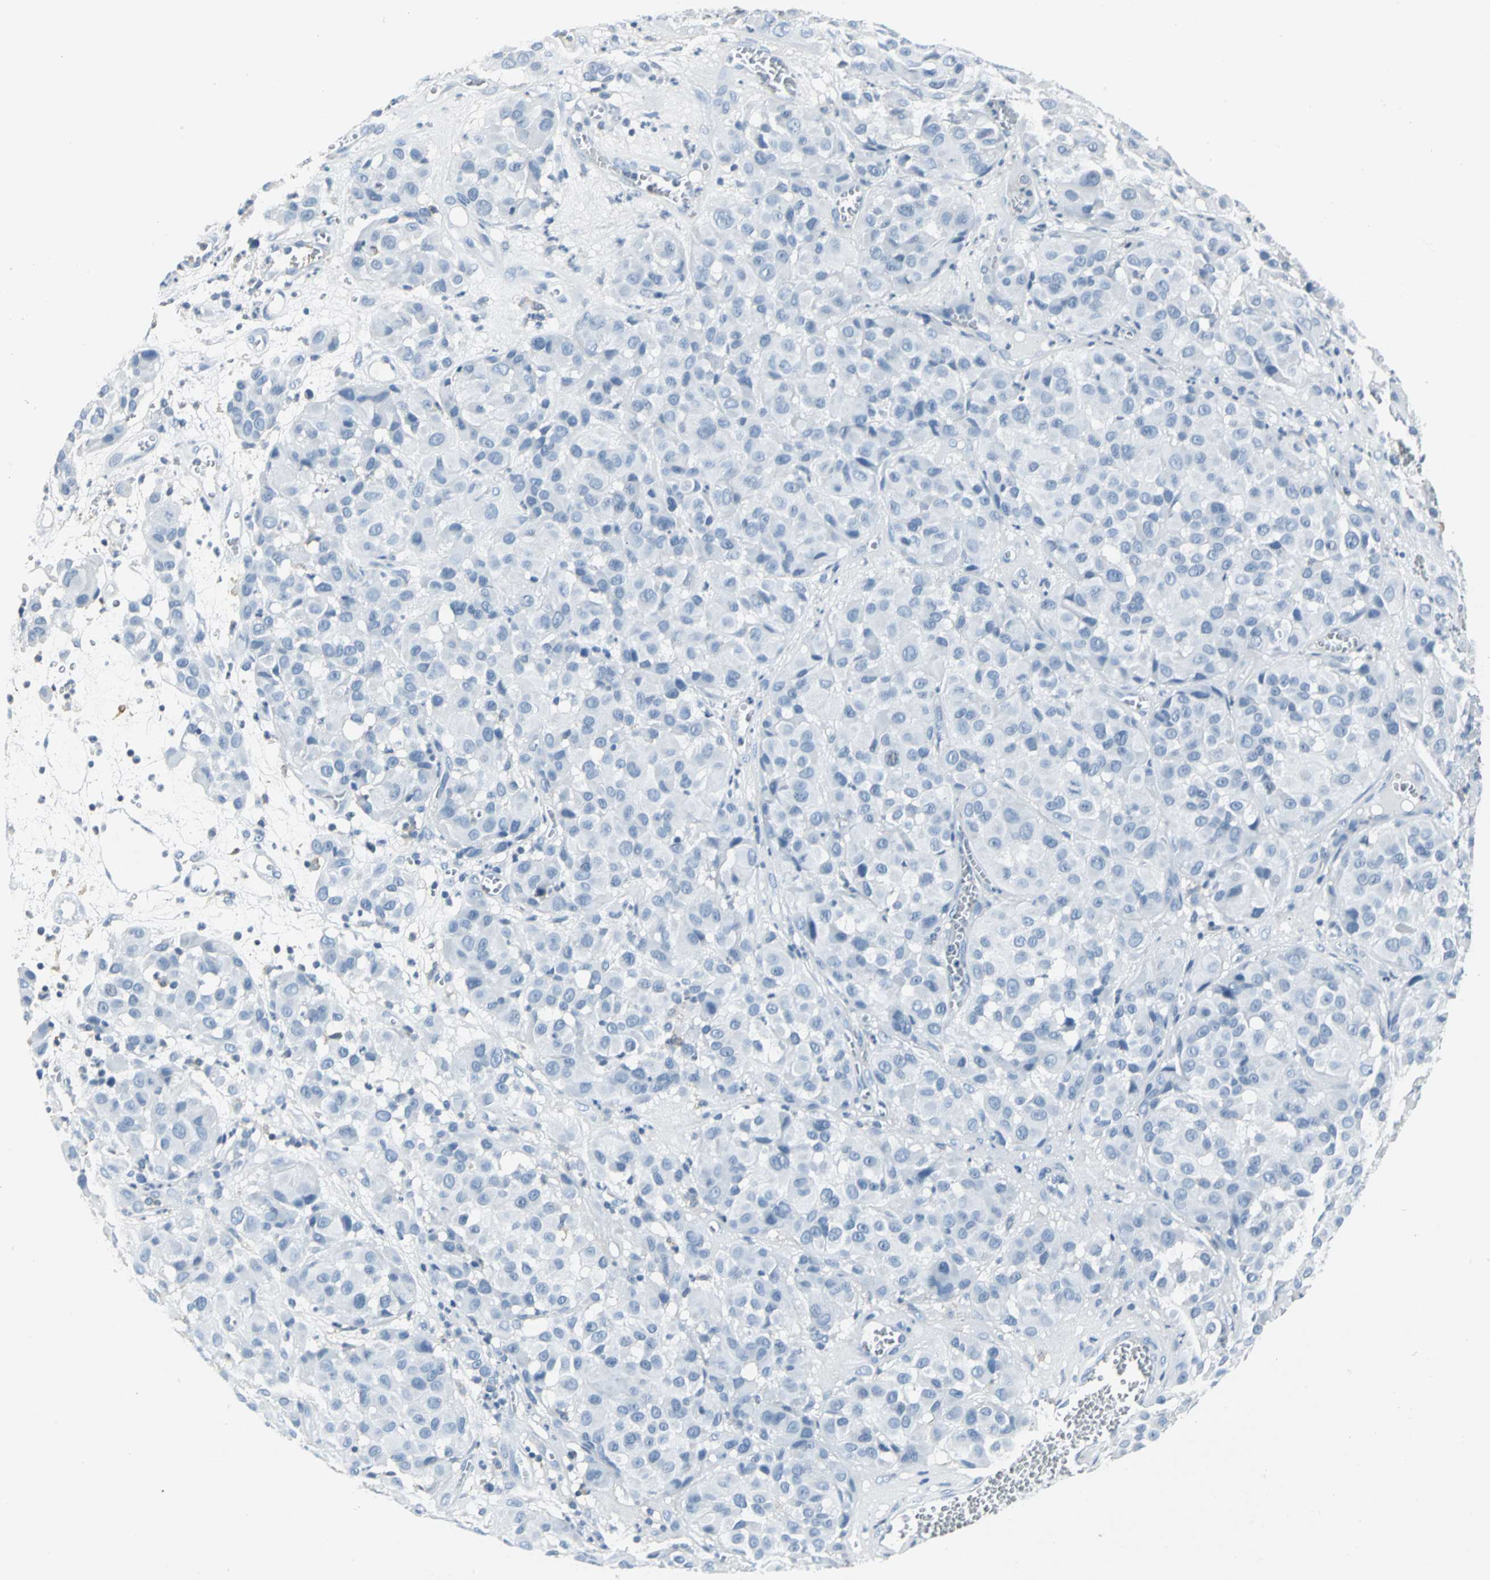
{"staining": {"intensity": "negative", "quantity": "none", "location": "none"}, "tissue": "melanoma", "cell_type": "Tumor cells", "image_type": "cancer", "snomed": [{"axis": "morphology", "description": "Malignant melanoma, NOS"}, {"axis": "topography", "description": "Skin"}], "caption": "Protein analysis of melanoma shows no significant expression in tumor cells.", "gene": "IQGAP2", "patient": {"sex": "female", "age": 21}}